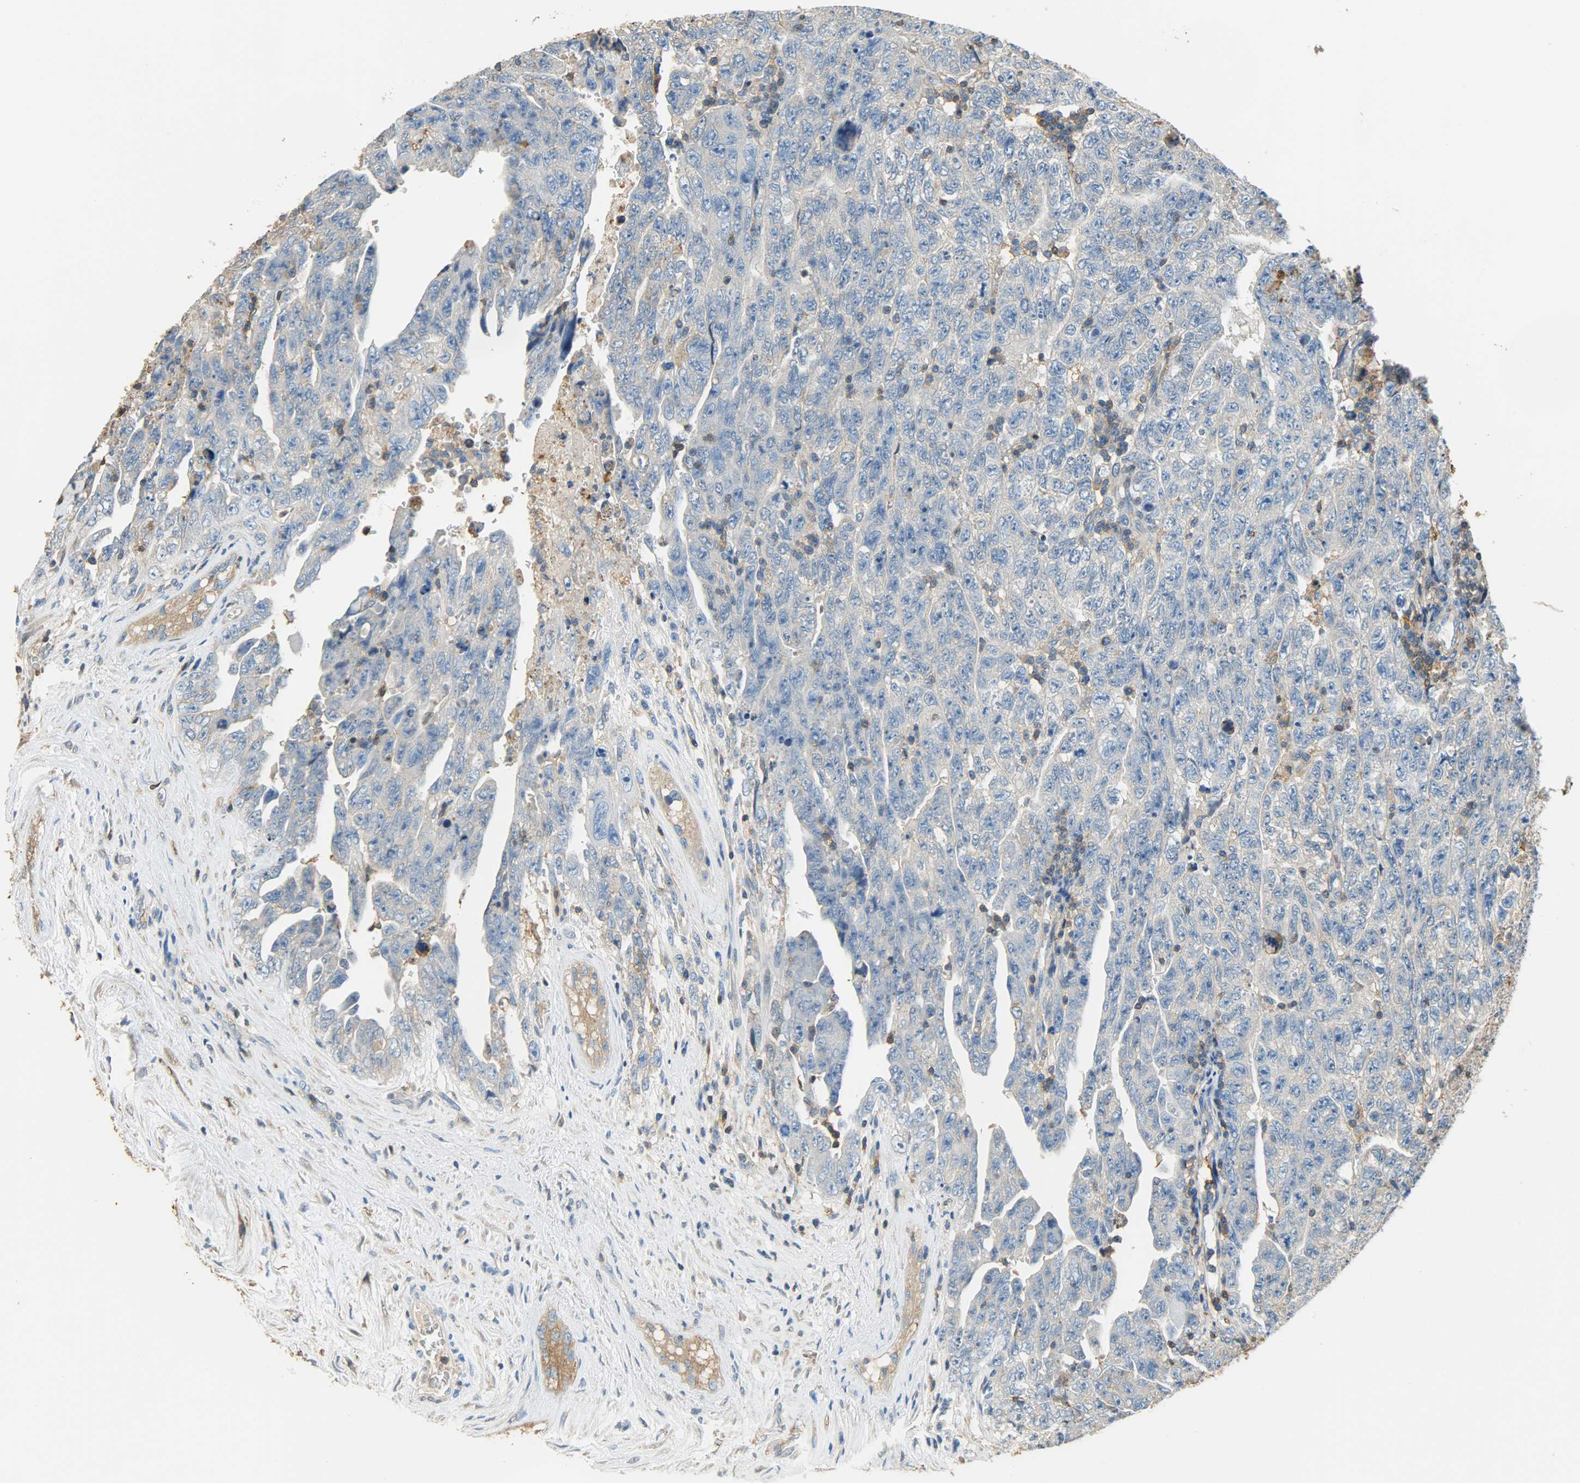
{"staining": {"intensity": "negative", "quantity": "none", "location": "none"}, "tissue": "testis cancer", "cell_type": "Tumor cells", "image_type": "cancer", "snomed": [{"axis": "morphology", "description": "Carcinoma, Embryonal, NOS"}, {"axis": "topography", "description": "Testis"}], "caption": "Immunohistochemical staining of human embryonal carcinoma (testis) shows no significant positivity in tumor cells.", "gene": "ANXA6", "patient": {"sex": "male", "age": 28}}